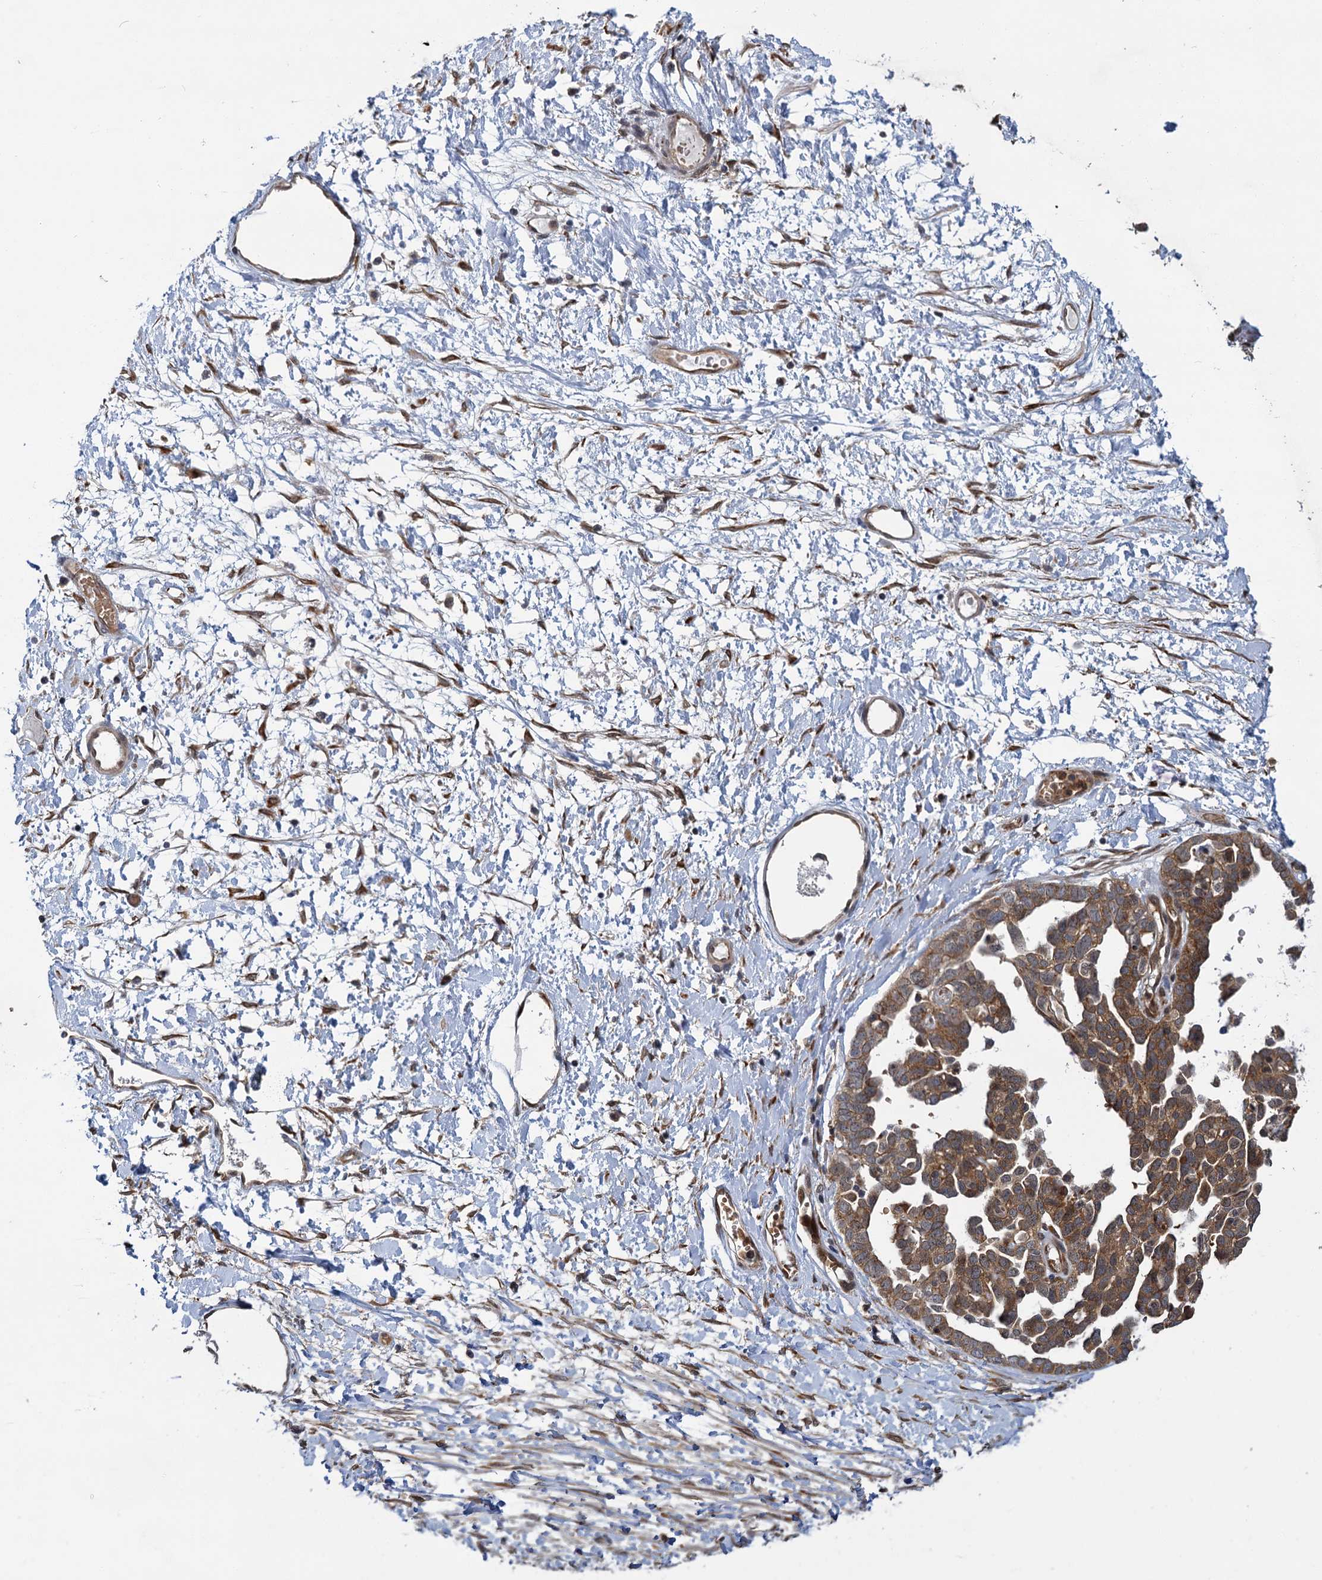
{"staining": {"intensity": "moderate", "quantity": ">75%", "location": "cytoplasmic/membranous"}, "tissue": "ovarian cancer", "cell_type": "Tumor cells", "image_type": "cancer", "snomed": [{"axis": "morphology", "description": "Cystadenocarcinoma, serous, NOS"}, {"axis": "topography", "description": "Ovary"}], "caption": "High-power microscopy captured an immunohistochemistry (IHC) image of ovarian serous cystadenocarcinoma, revealing moderate cytoplasmic/membranous positivity in approximately >75% of tumor cells. (brown staining indicates protein expression, while blue staining denotes nuclei).", "gene": "APBA2", "patient": {"sex": "female", "age": 54}}